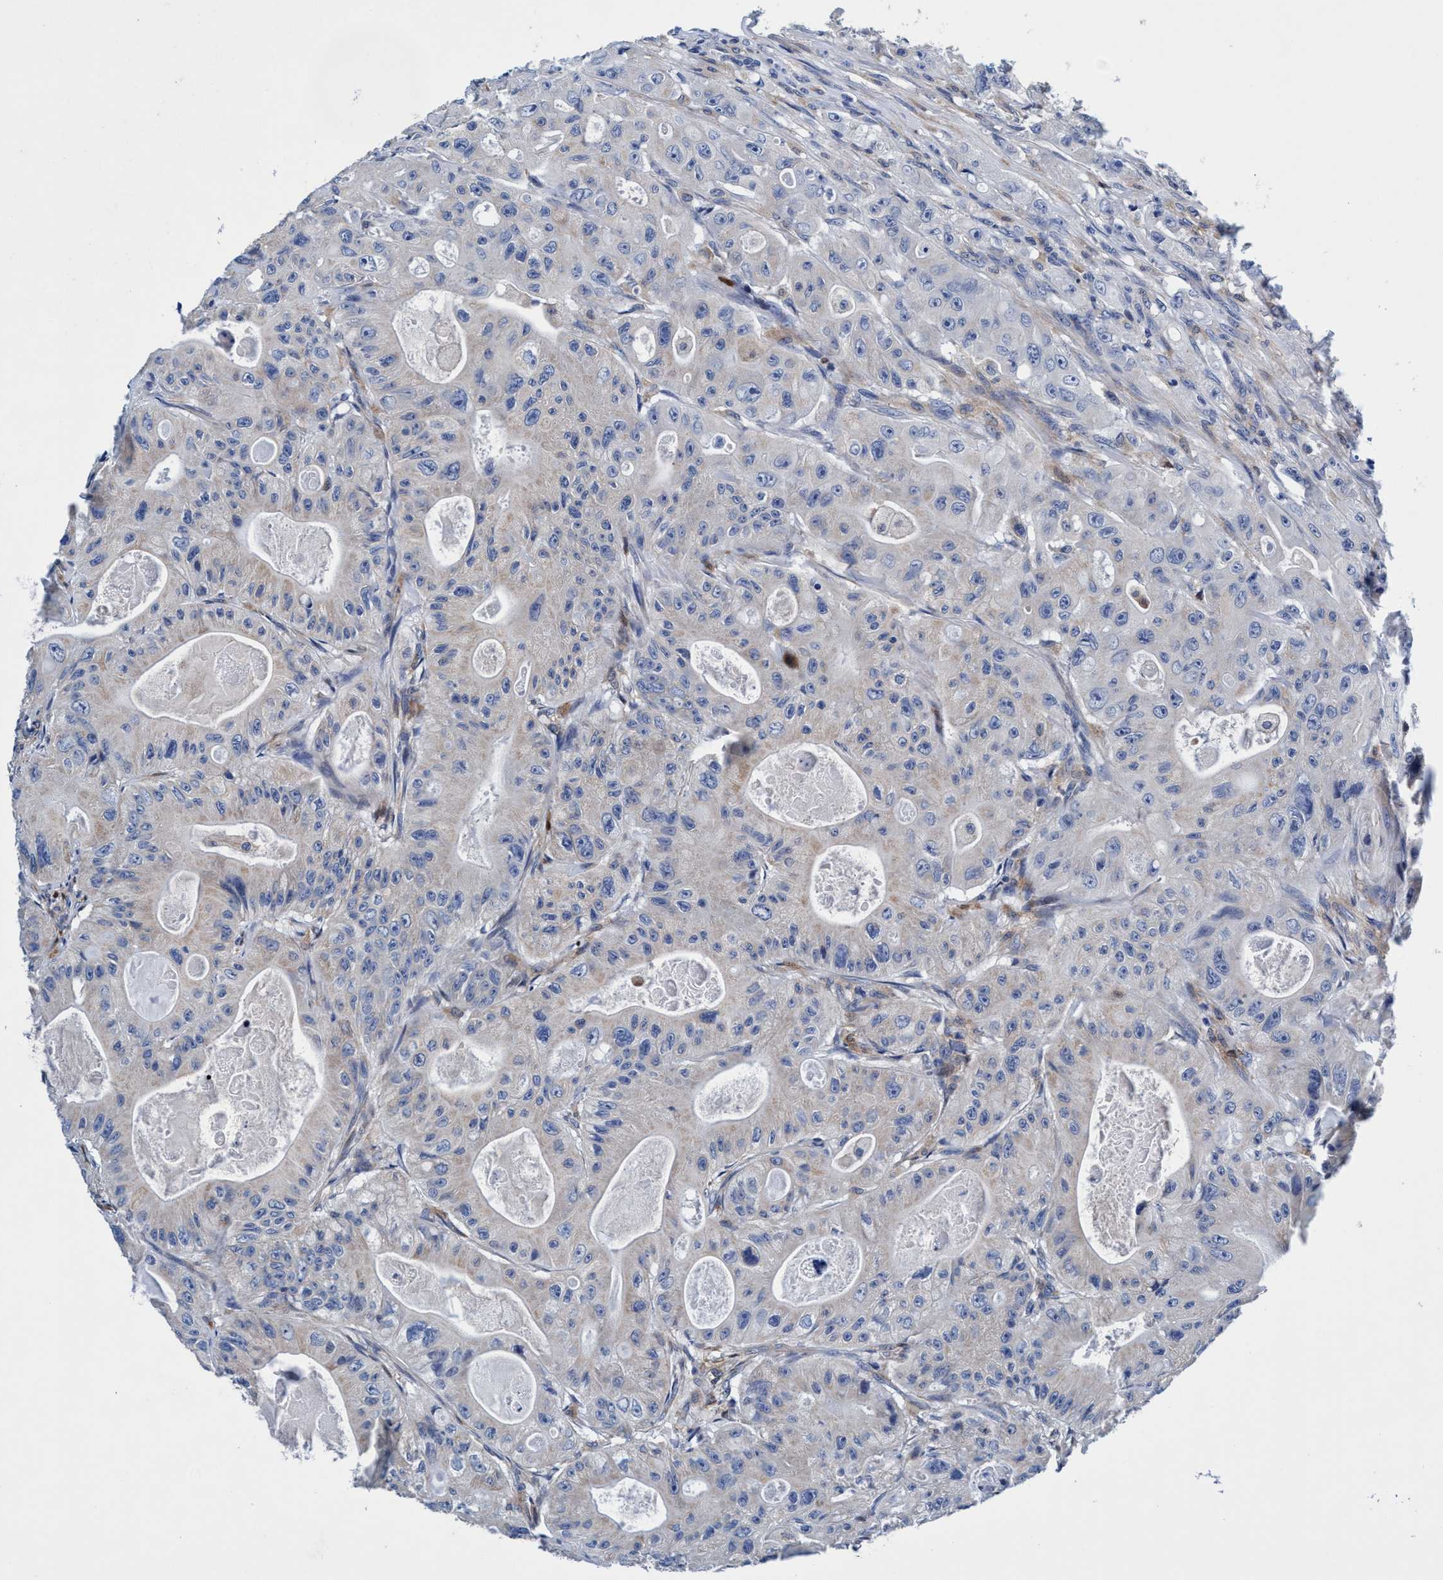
{"staining": {"intensity": "negative", "quantity": "none", "location": "none"}, "tissue": "colorectal cancer", "cell_type": "Tumor cells", "image_type": "cancer", "snomed": [{"axis": "morphology", "description": "Adenocarcinoma, NOS"}, {"axis": "topography", "description": "Colon"}], "caption": "A photomicrograph of adenocarcinoma (colorectal) stained for a protein reveals no brown staining in tumor cells. The staining was performed using DAB (3,3'-diaminobenzidine) to visualize the protein expression in brown, while the nuclei were stained in blue with hematoxylin (Magnification: 20x).", "gene": "UBALD2", "patient": {"sex": "female", "age": 46}}